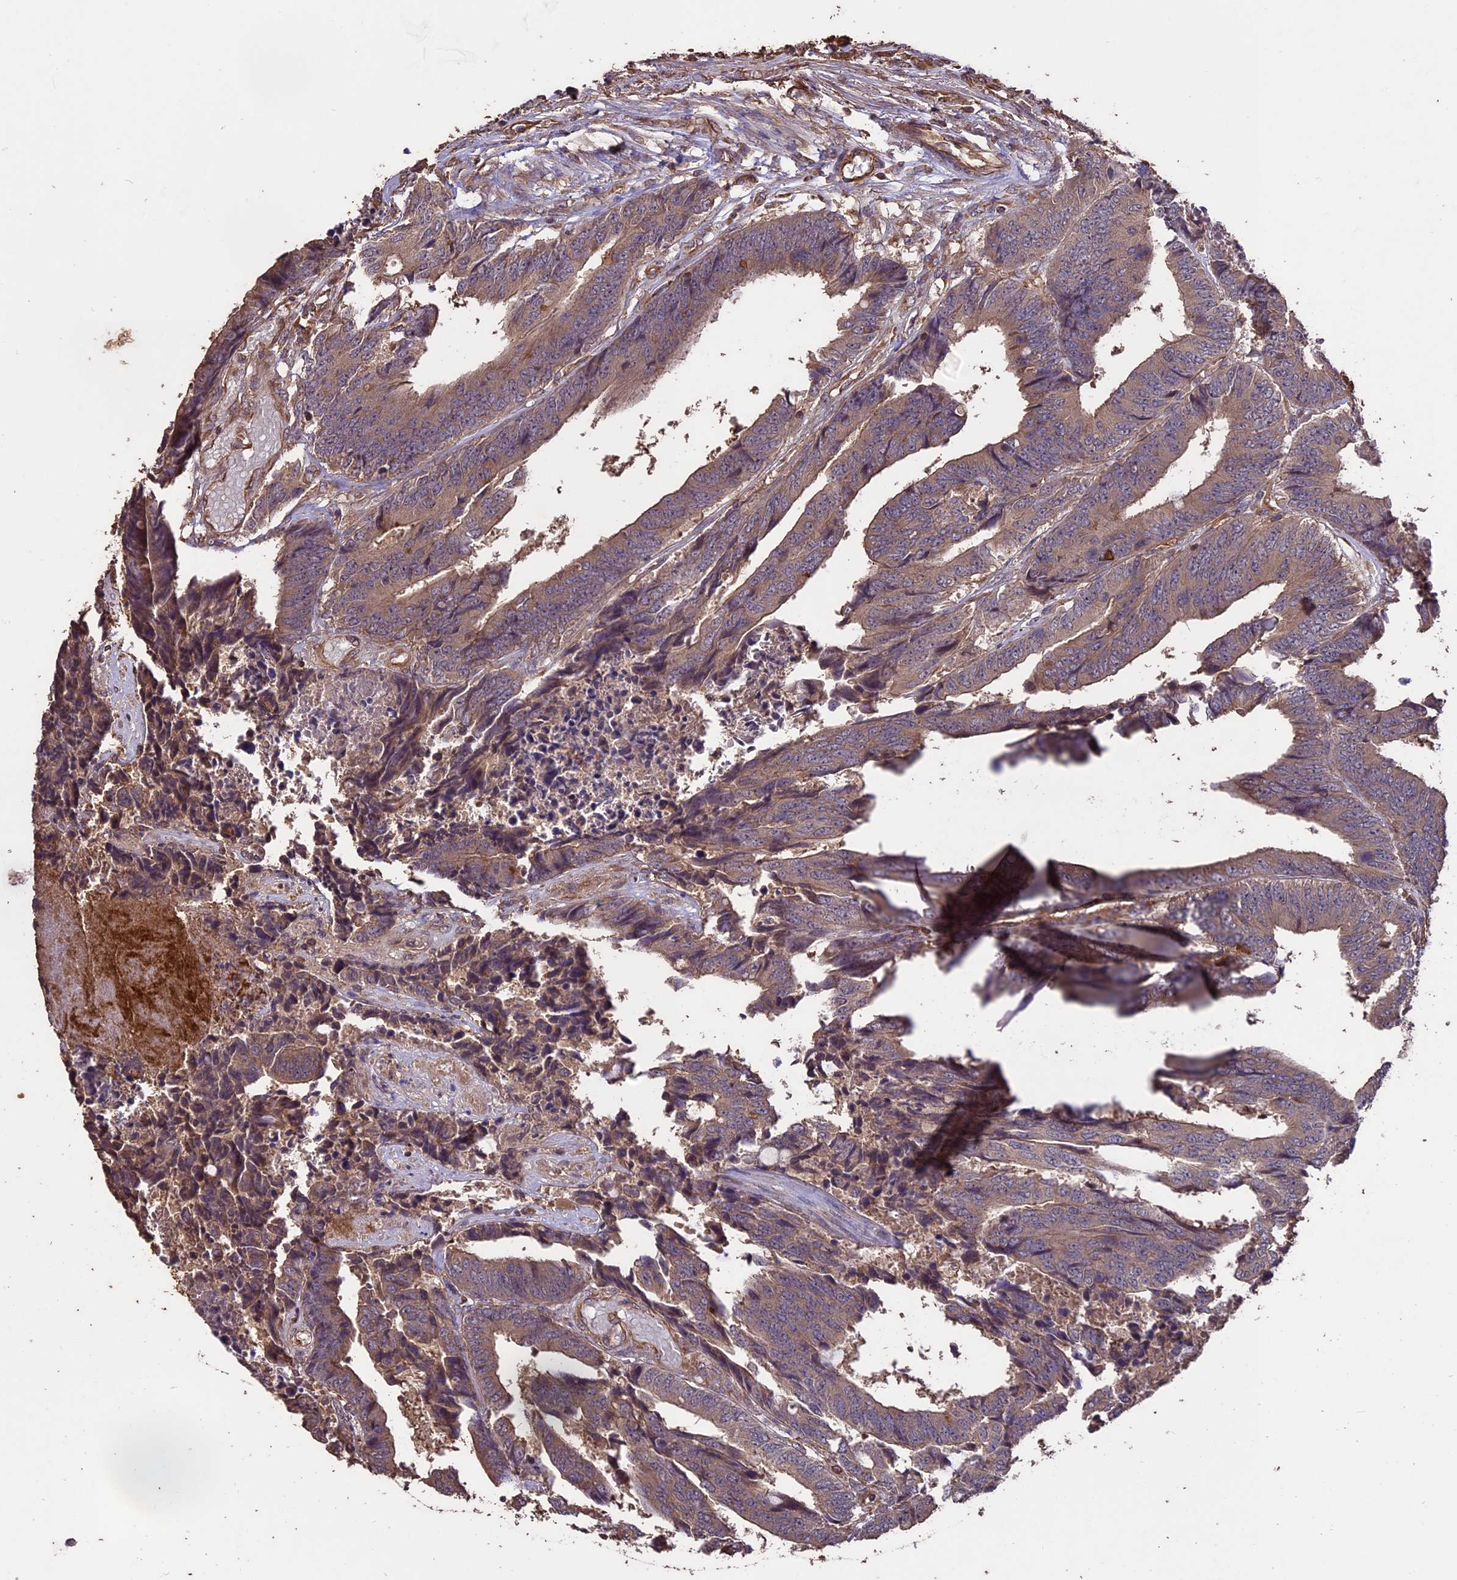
{"staining": {"intensity": "moderate", "quantity": ">75%", "location": "cytoplasmic/membranous"}, "tissue": "colorectal cancer", "cell_type": "Tumor cells", "image_type": "cancer", "snomed": [{"axis": "morphology", "description": "Adenocarcinoma, NOS"}, {"axis": "topography", "description": "Rectum"}], "caption": "Adenocarcinoma (colorectal) stained with a protein marker shows moderate staining in tumor cells.", "gene": "TTLL10", "patient": {"sex": "male", "age": 84}}